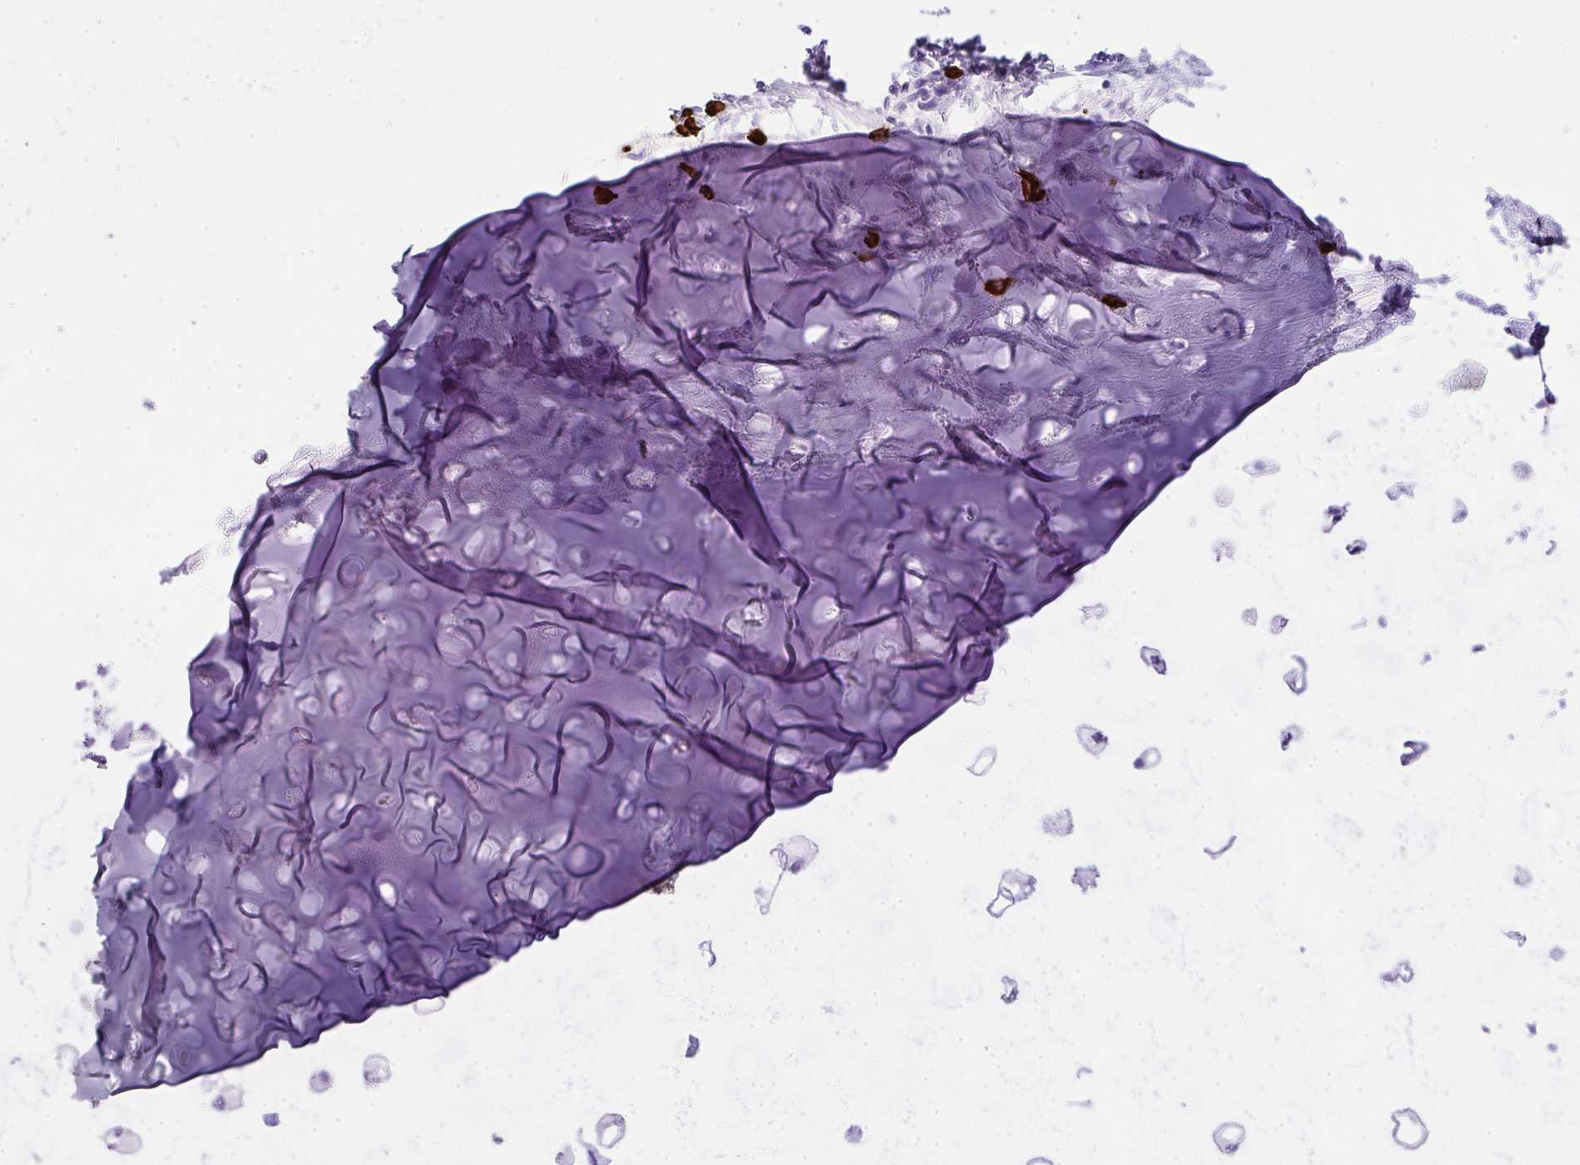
{"staining": {"intensity": "negative", "quantity": "none", "location": "none"}, "tissue": "adipose tissue", "cell_type": "Adipocytes", "image_type": "normal", "snomed": [{"axis": "morphology", "description": "Normal tissue, NOS"}, {"axis": "topography", "description": "Cartilage tissue"}, {"axis": "topography", "description": "Bronchus"}], "caption": "IHC of normal adipose tissue demonstrates no expression in adipocytes.", "gene": "CDADC1", "patient": {"sex": "male", "age": 64}}